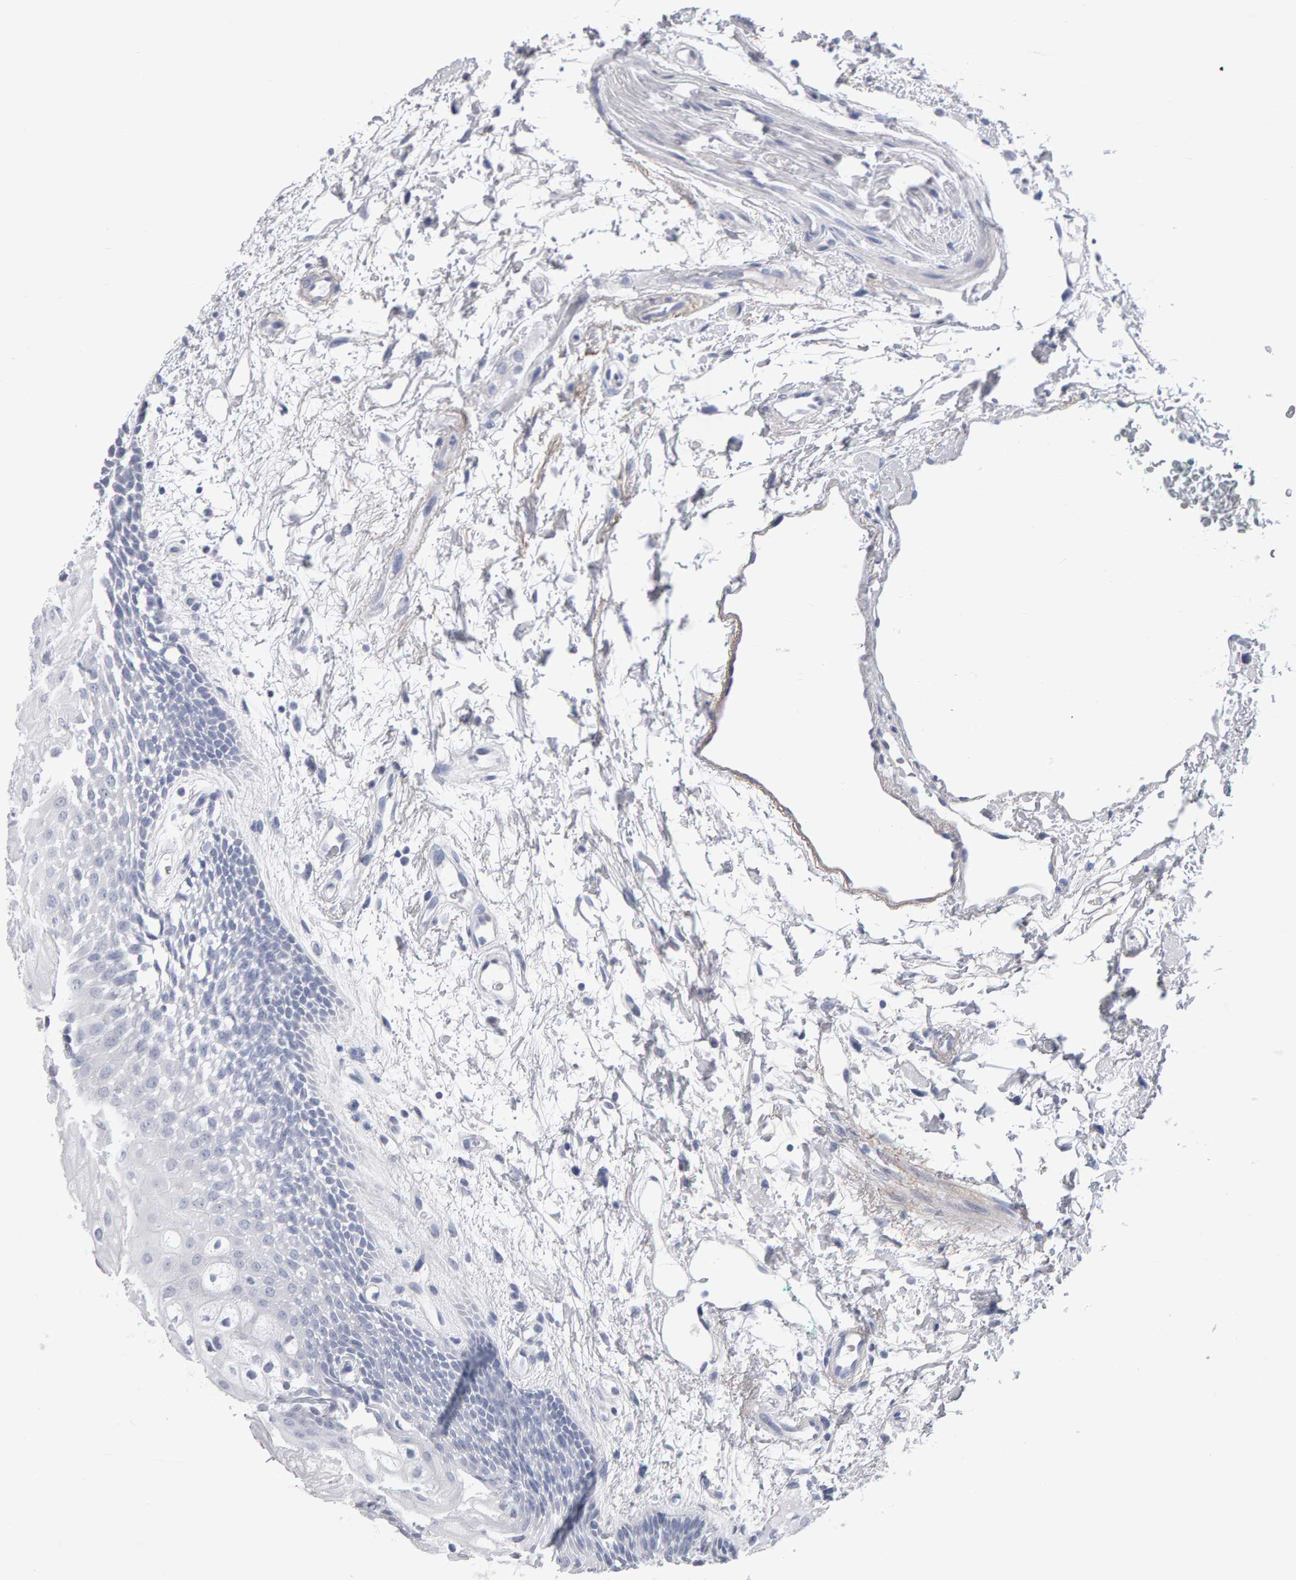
{"staining": {"intensity": "negative", "quantity": "none", "location": "none"}, "tissue": "oral mucosa", "cell_type": "Squamous epithelial cells", "image_type": "normal", "snomed": [{"axis": "morphology", "description": "Normal tissue, NOS"}, {"axis": "topography", "description": "Skeletal muscle"}, {"axis": "topography", "description": "Oral tissue"}, {"axis": "topography", "description": "Peripheral nerve tissue"}], "caption": "This is an IHC histopathology image of benign human oral mucosa. There is no positivity in squamous epithelial cells.", "gene": "NCDN", "patient": {"sex": "female", "age": 84}}